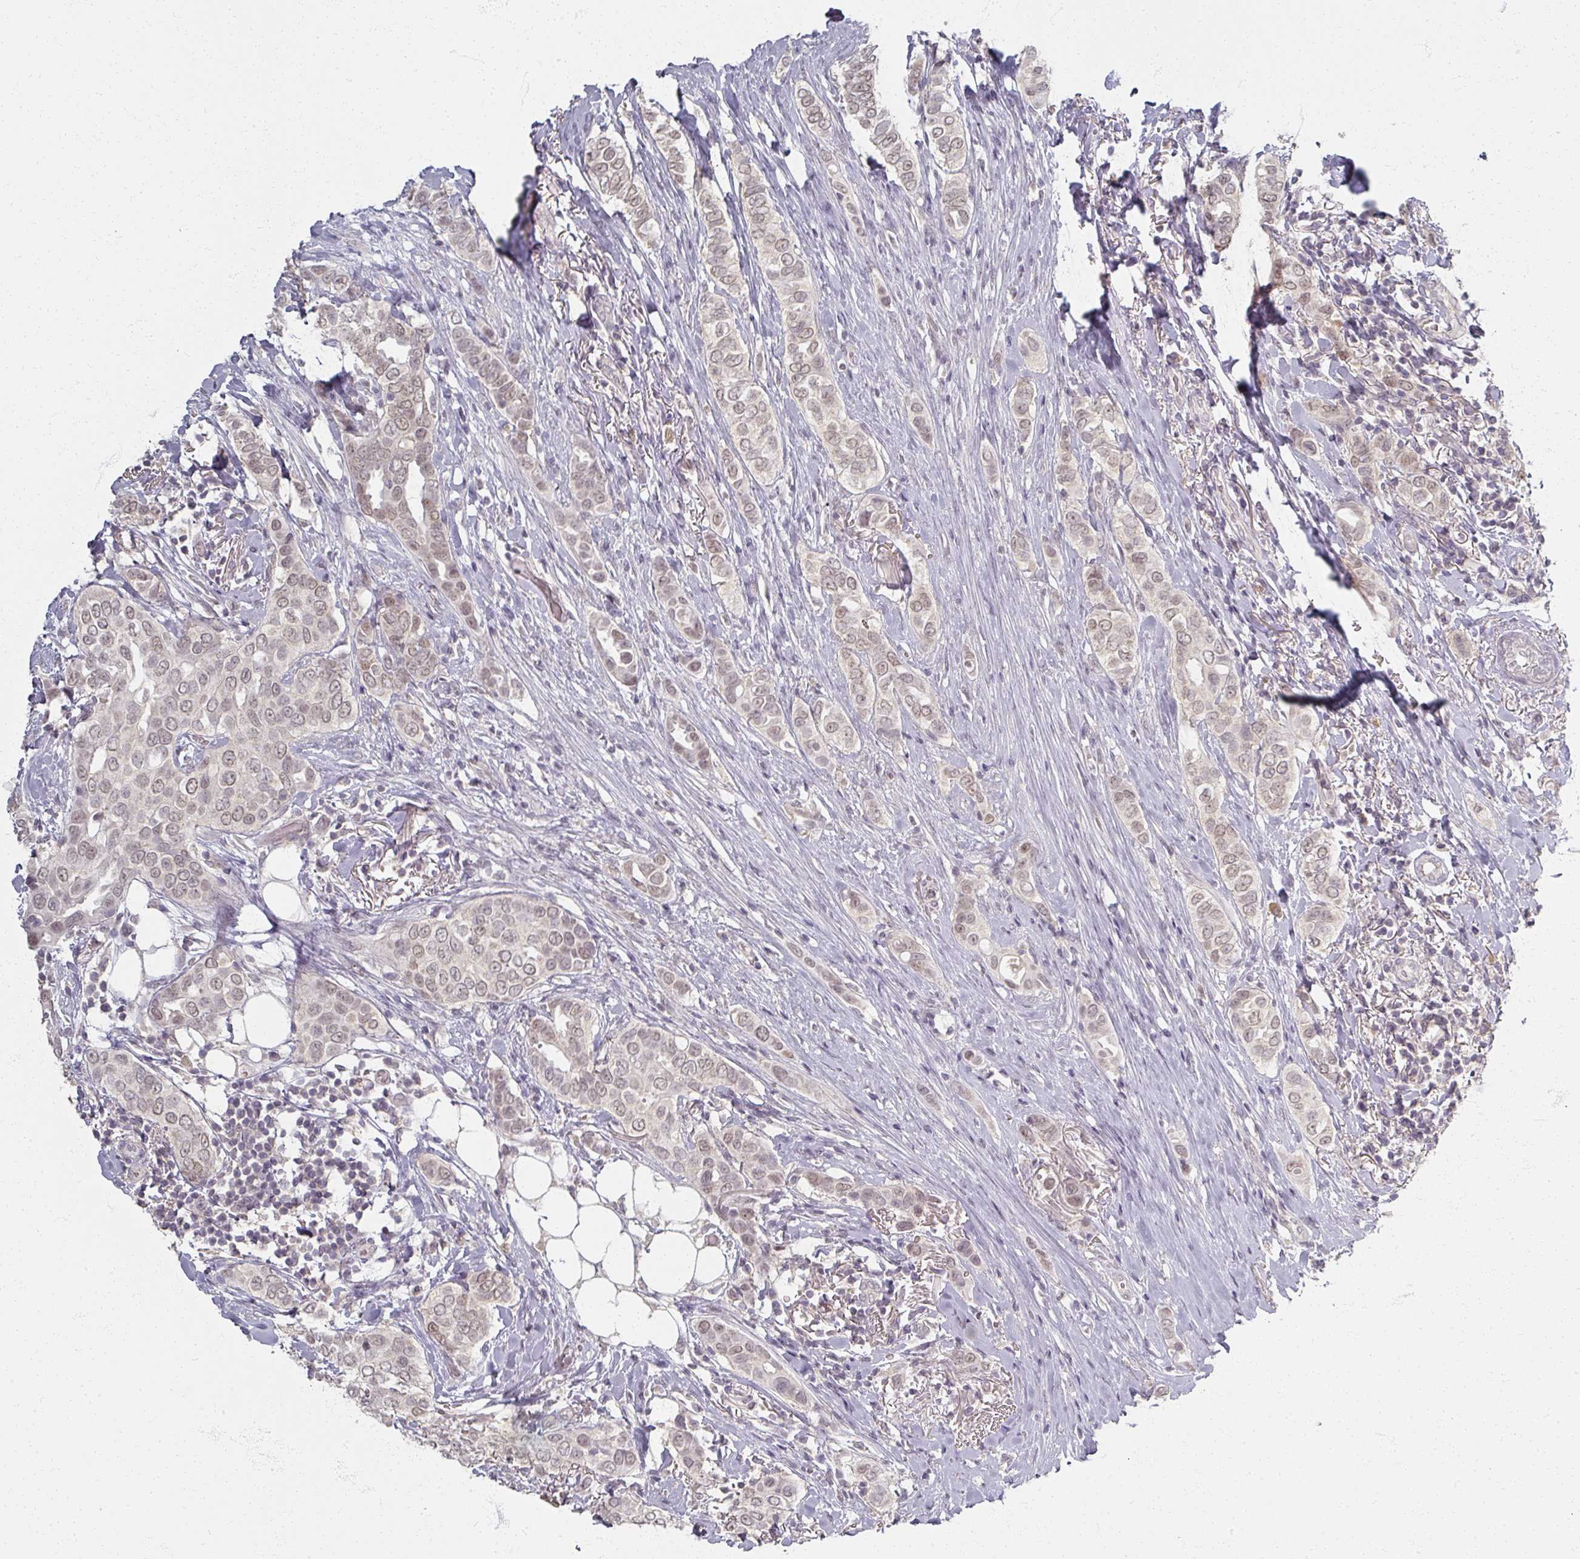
{"staining": {"intensity": "weak", "quantity": "25%-75%", "location": "nuclear"}, "tissue": "breast cancer", "cell_type": "Tumor cells", "image_type": "cancer", "snomed": [{"axis": "morphology", "description": "Lobular carcinoma"}, {"axis": "topography", "description": "Breast"}], "caption": "A histopathology image of human breast cancer (lobular carcinoma) stained for a protein reveals weak nuclear brown staining in tumor cells.", "gene": "SOX11", "patient": {"sex": "female", "age": 51}}